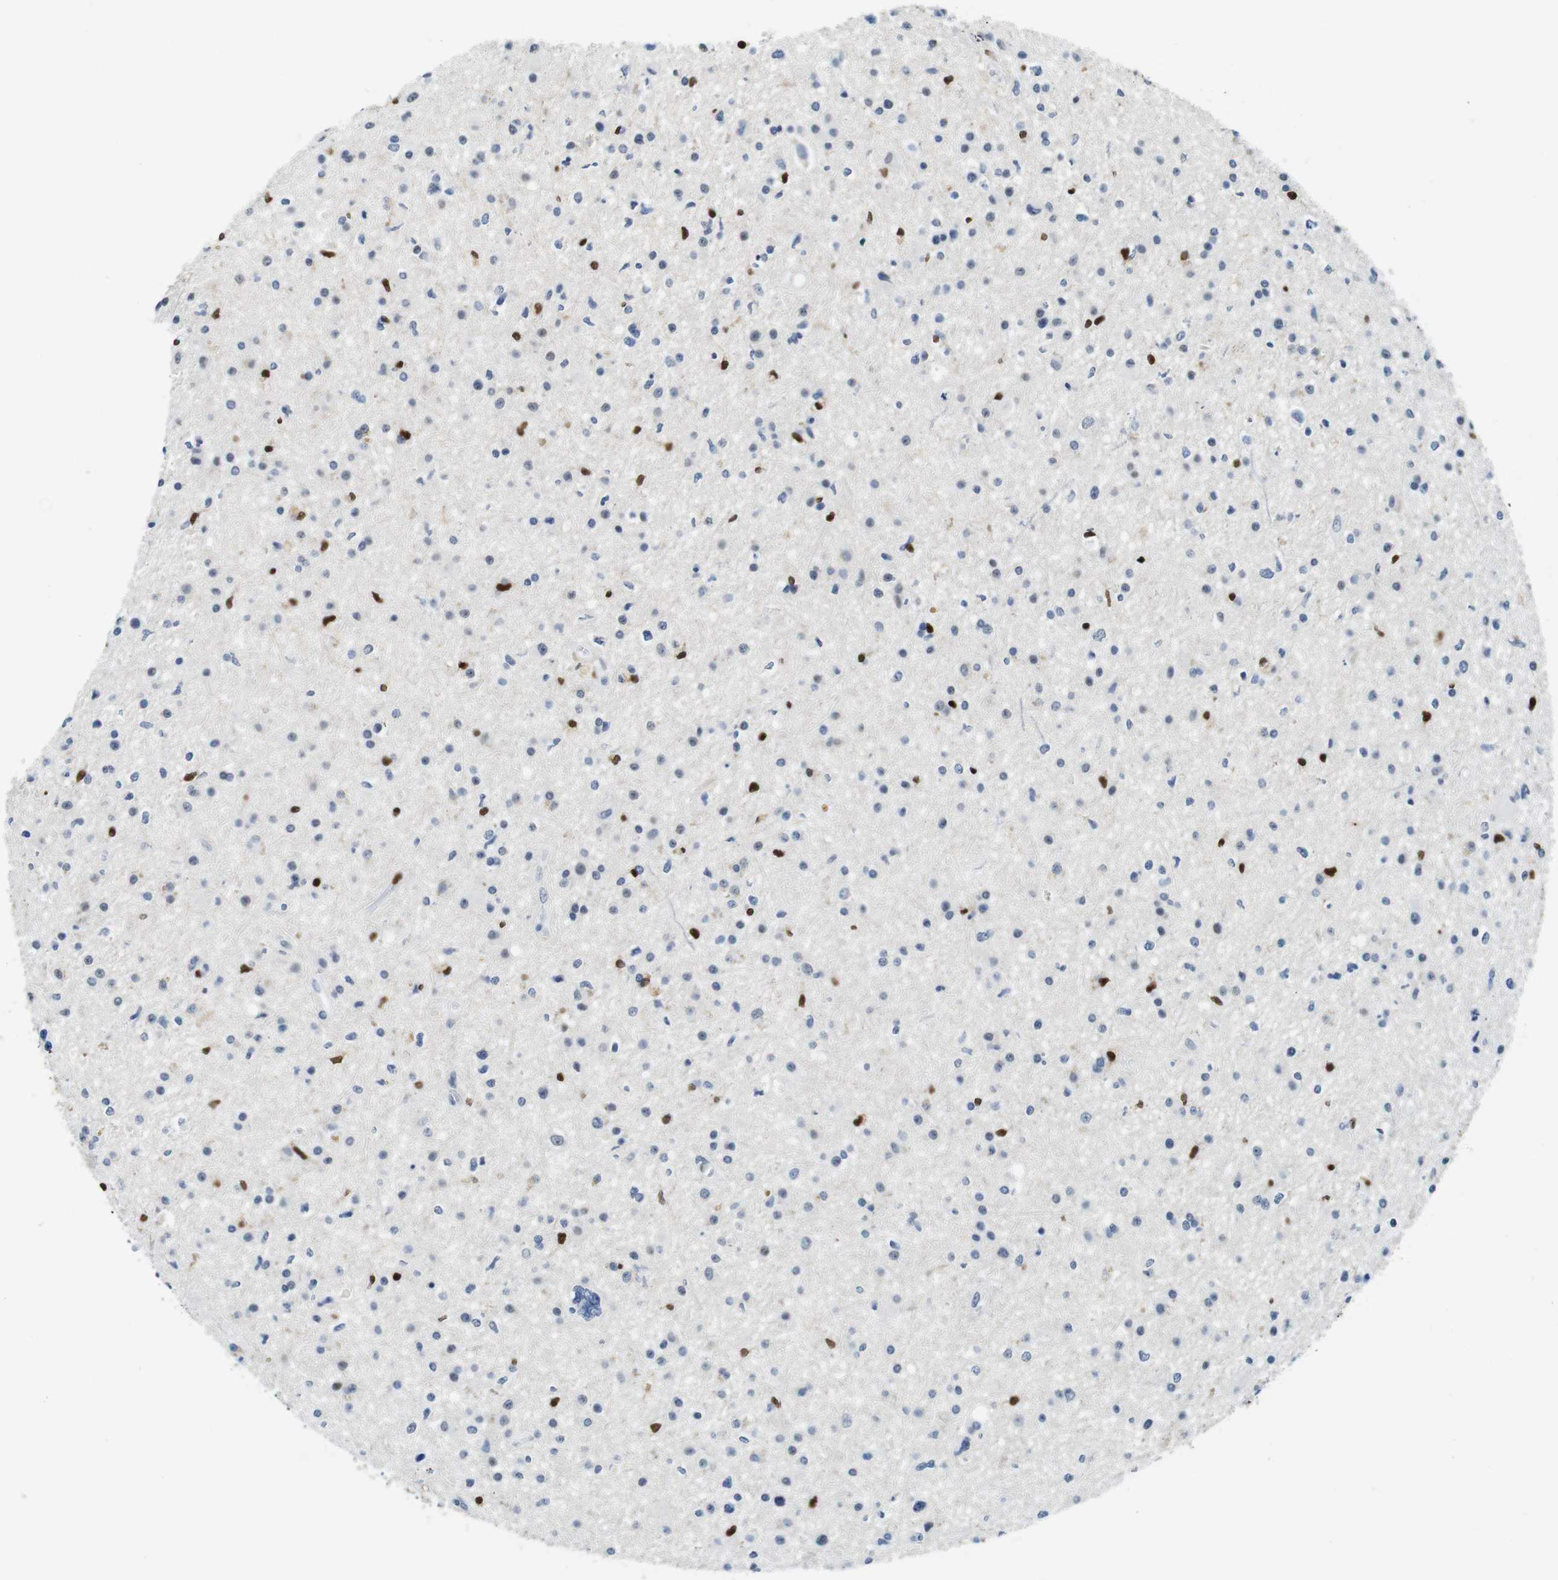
{"staining": {"intensity": "negative", "quantity": "none", "location": "none"}, "tissue": "glioma", "cell_type": "Tumor cells", "image_type": "cancer", "snomed": [{"axis": "morphology", "description": "Glioma, malignant, High grade"}, {"axis": "topography", "description": "Brain"}], "caption": "Protein analysis of malignant glioma (high-grade) shows no significant positivity in tumor cells.", "gene": "IRF8", "patient": {"sex": "male", "age": 33}}